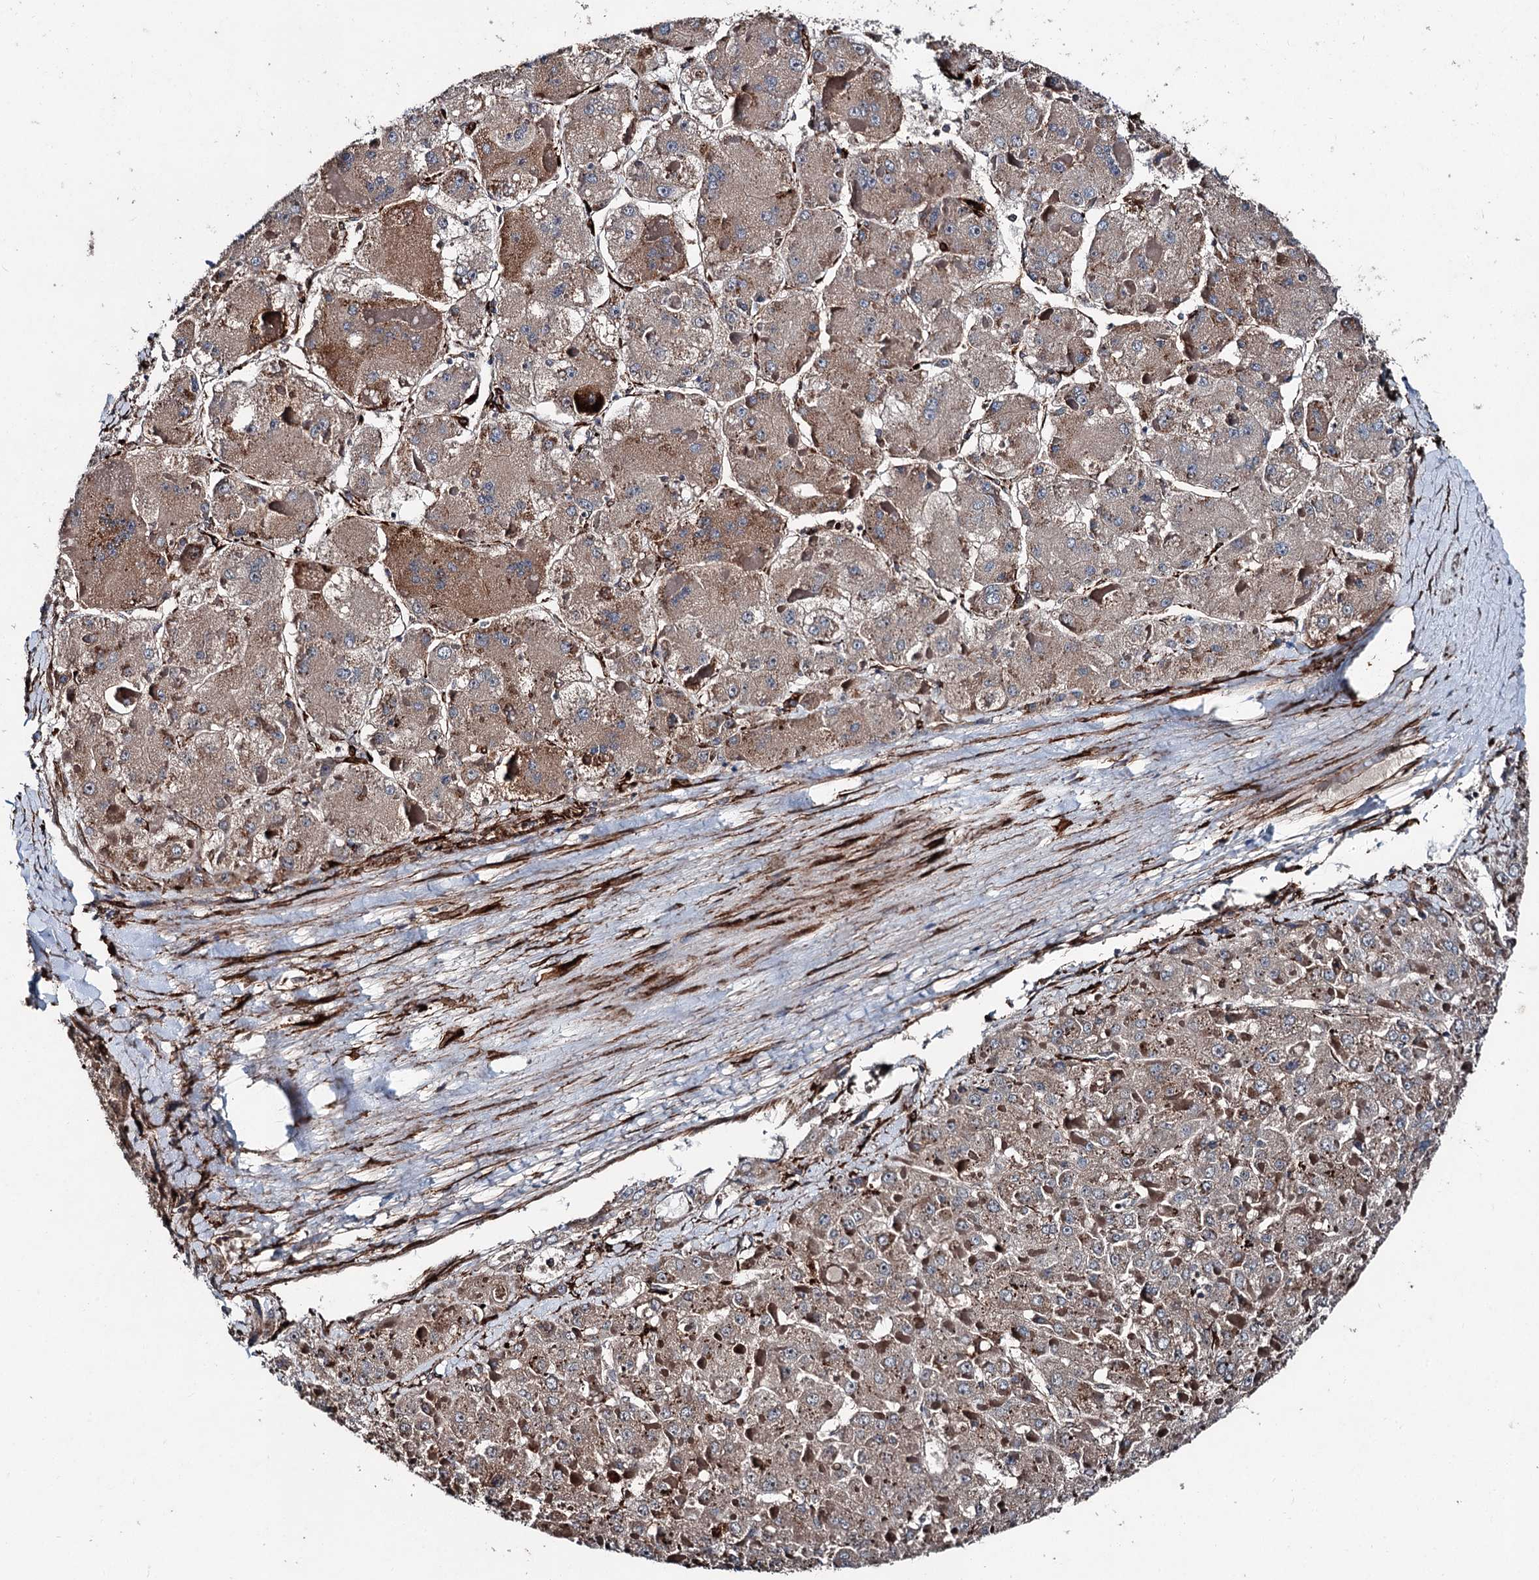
{"staining": {"intensity": "moderate", "quantity": ">75%", "location": "cytoplasmic/membranous"}, "tissue": "liver cancer", "cell_type": "Tumor cells", "image_type": "cancer", "snomed": [{"axis": "morphology", "description": "Carcinoma, Hepatocellular, NOS"}, {"axis": "topography", "description": "Liver"}], "caption": "This is a histology image of IHC staining of liver hepatocellular carcinoma, which shows moderate positivity in the cytoplasmic/membranous of tumor cells.", "gene": "DDIAS", "patient": {"sex": "female", "age": 73}}